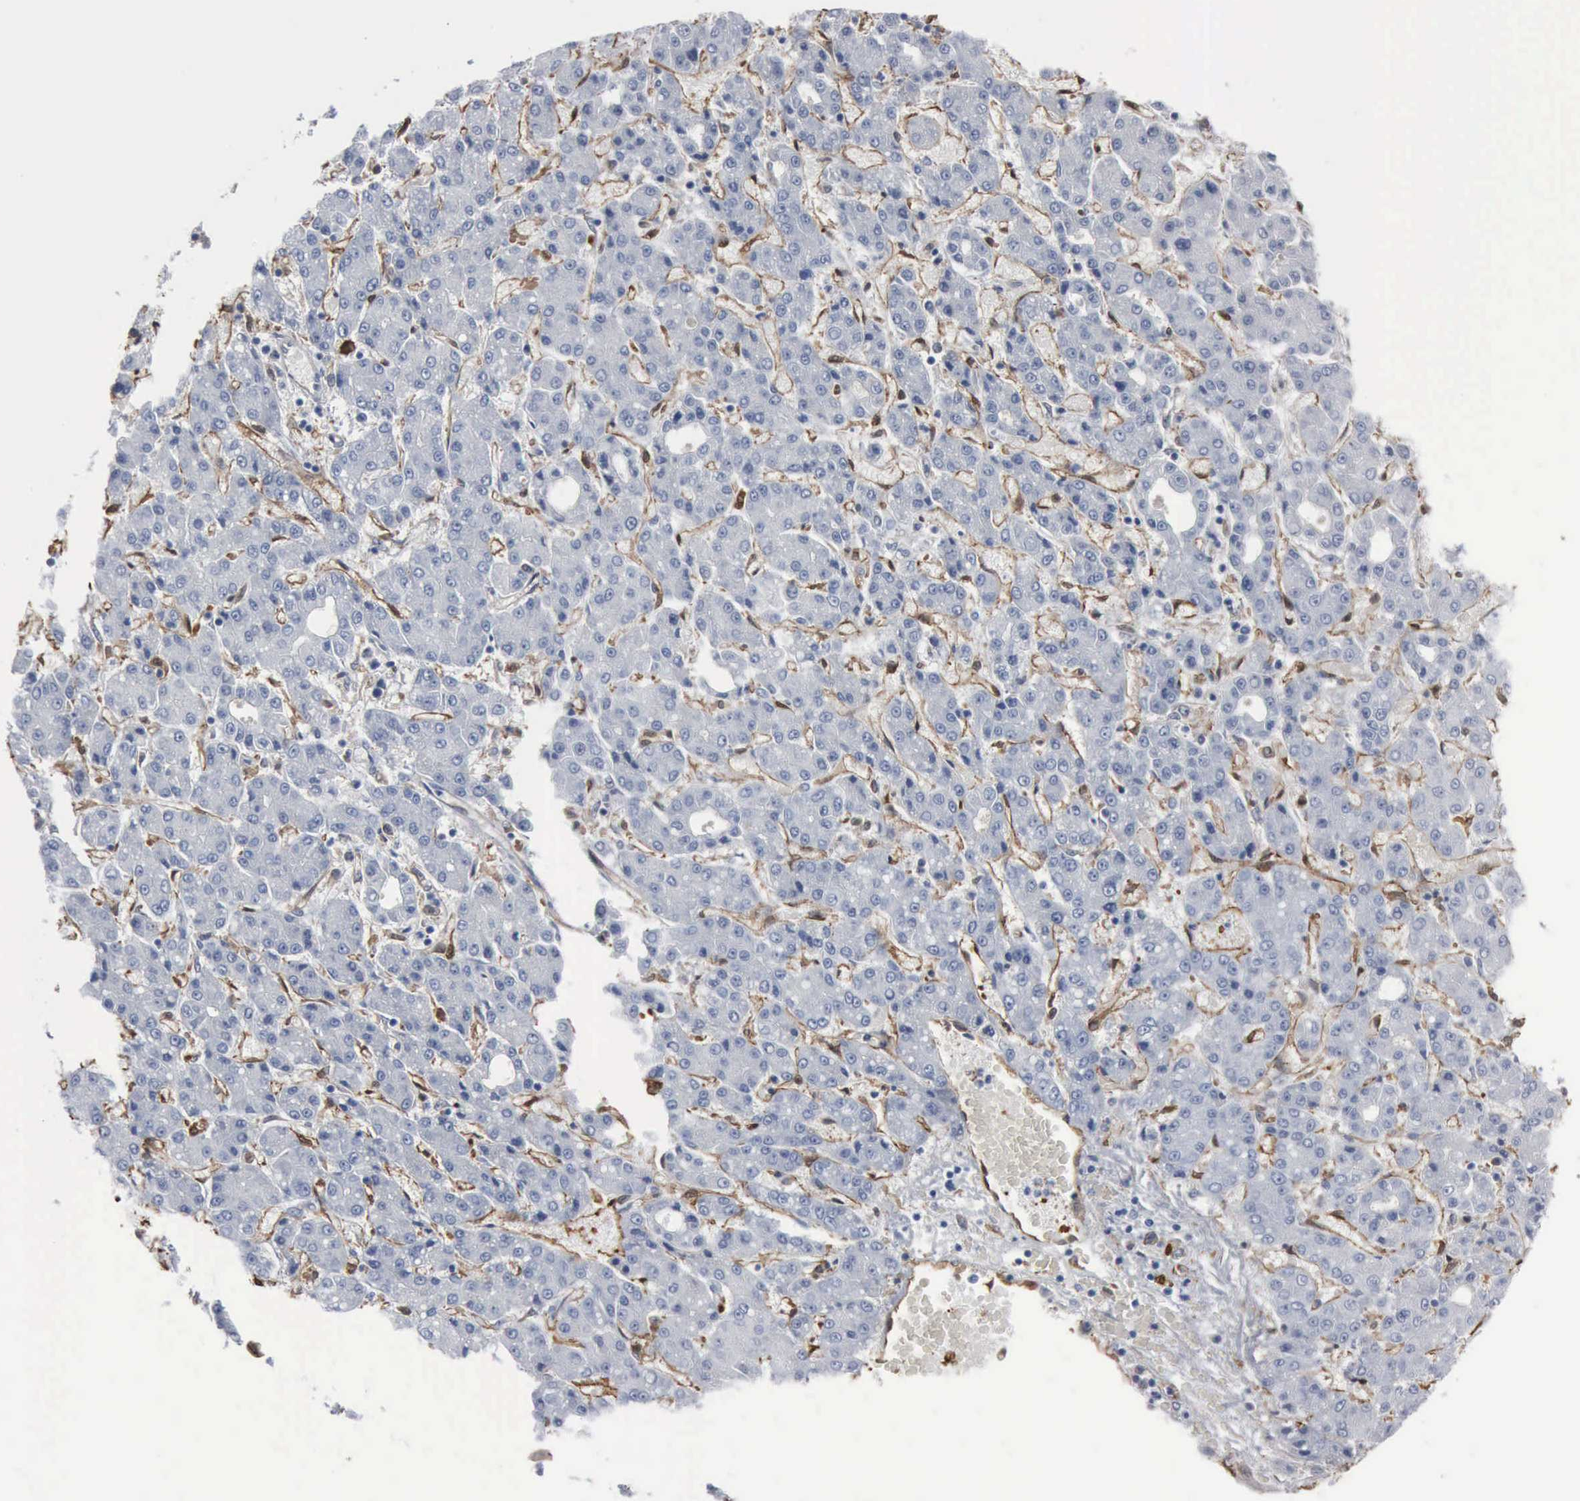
{"staining": {"intensity": "negative", "quantity": "none", "location": "none"}, "tissue": "liver cancer", "cell_type": "Tumor cells", "image_type": "cancer", "snomed": [{"axis": "morphology", "description": "Carcinoma, Hepatocellular, NOS"}, {"axis": "topography", "description": "Liver"}], "caption": "The IHC image has no significant expression in tumor cells of liver cancer (hepatocellular carcinoma) tissue. The staining was performed using DAB to visualize the protein expression in brown, while the nuclei were stained in blue with hematoxylin (Magnification: 20x).", "gene": "FSCN1", "patient": {"sex": "male", "age": 69}}